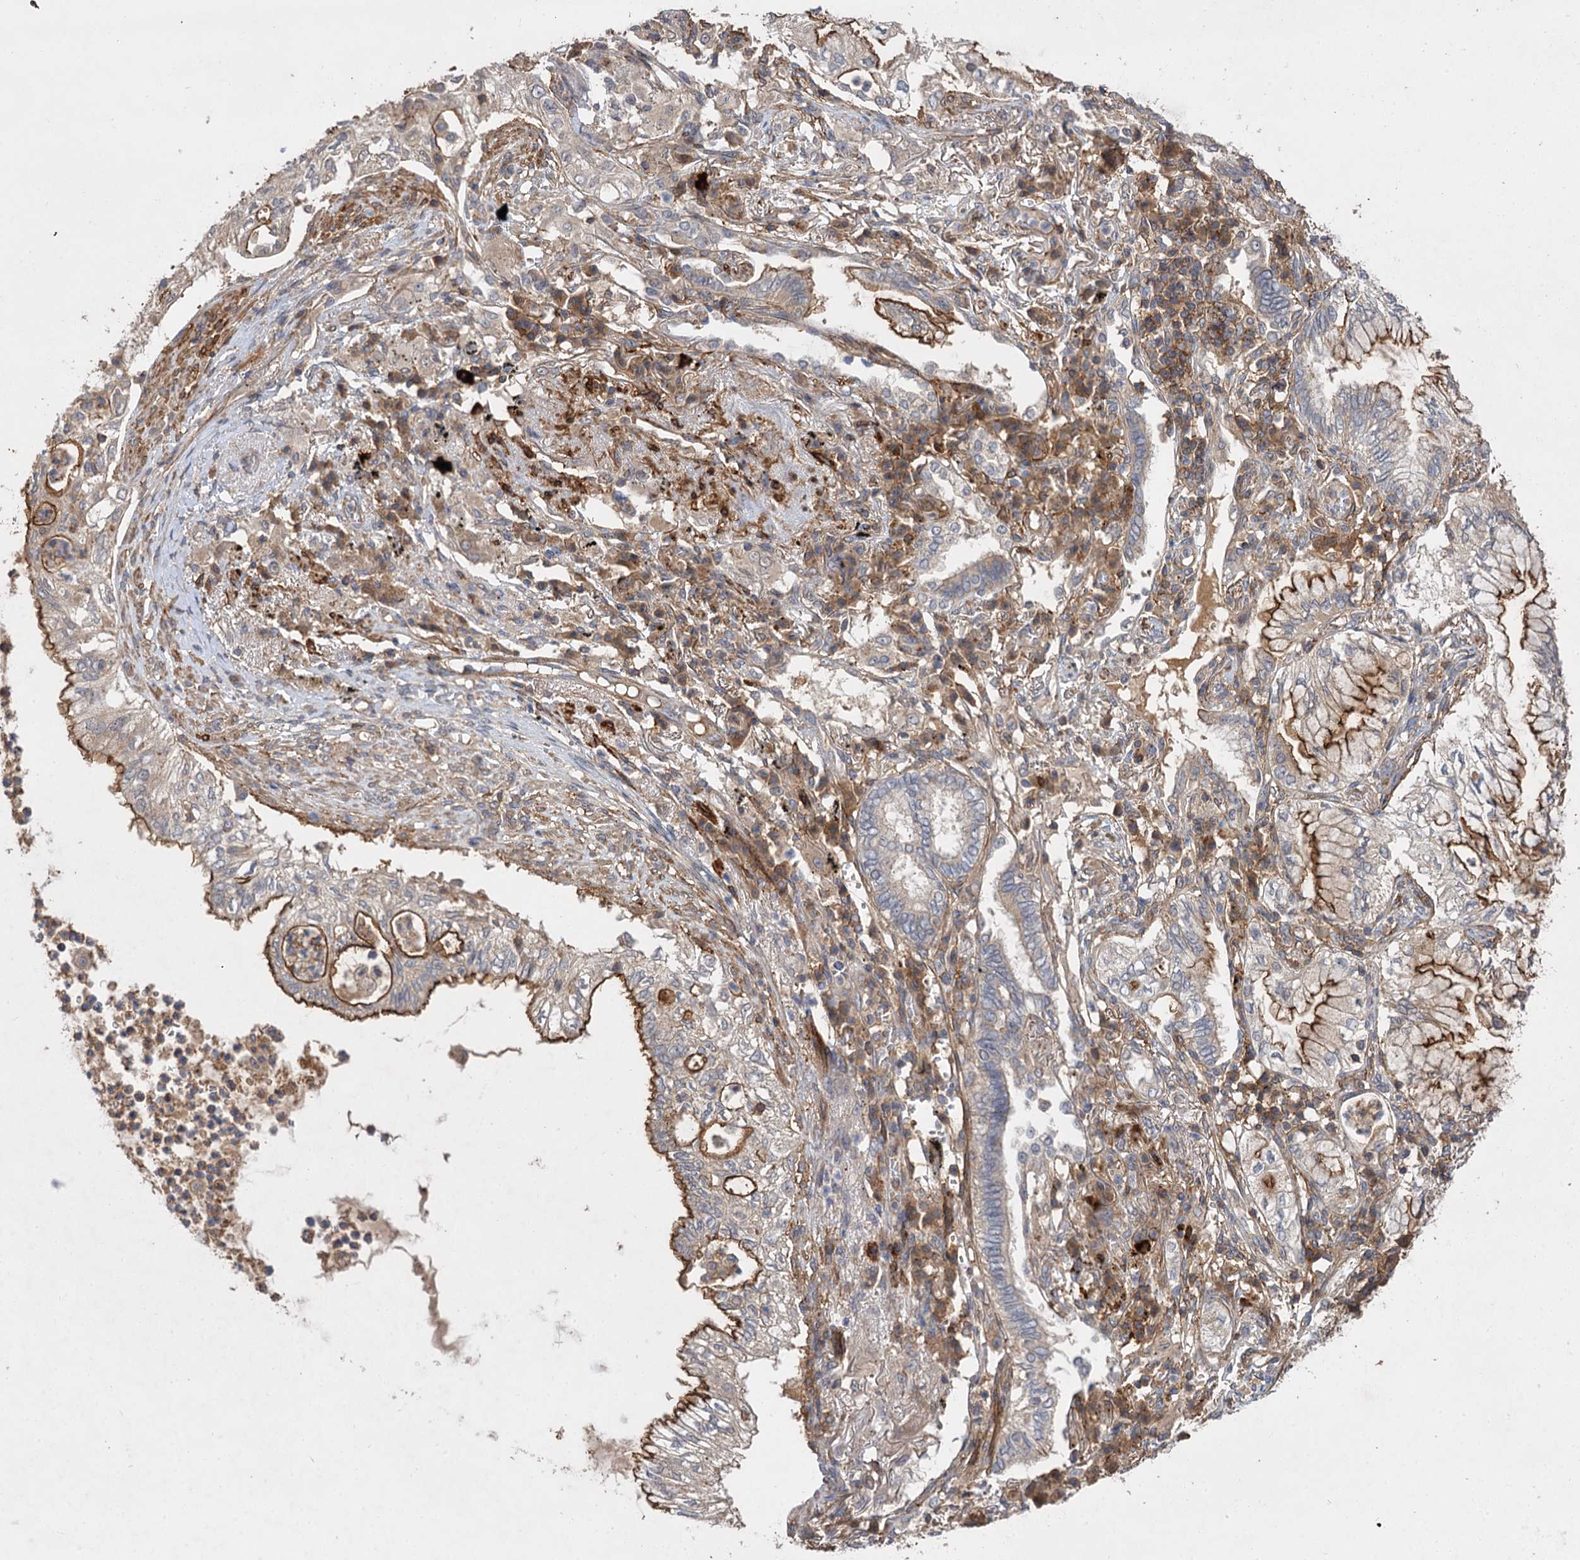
{"staining": {"intensity": "moderate", "quantity": "25%-75%", "location": "cytoplasmic/membranous"}, "tissue": "lung cancer", "cell_type": "Tumor cells", "image_type": "cancer", "snomed": [{"axis": "morphology", "description": "Adenocarcinoma, NOS"}, {"axis": "topography", "description": "Lung"}], "caption": "Adenocarcinoma (lung) tissue displays moderate cytoplasmic/membranous expression in approximately 25%-75% of tumor cells", "gene": "FBXW8", "patient": {"sex": "female", "age": 70}}